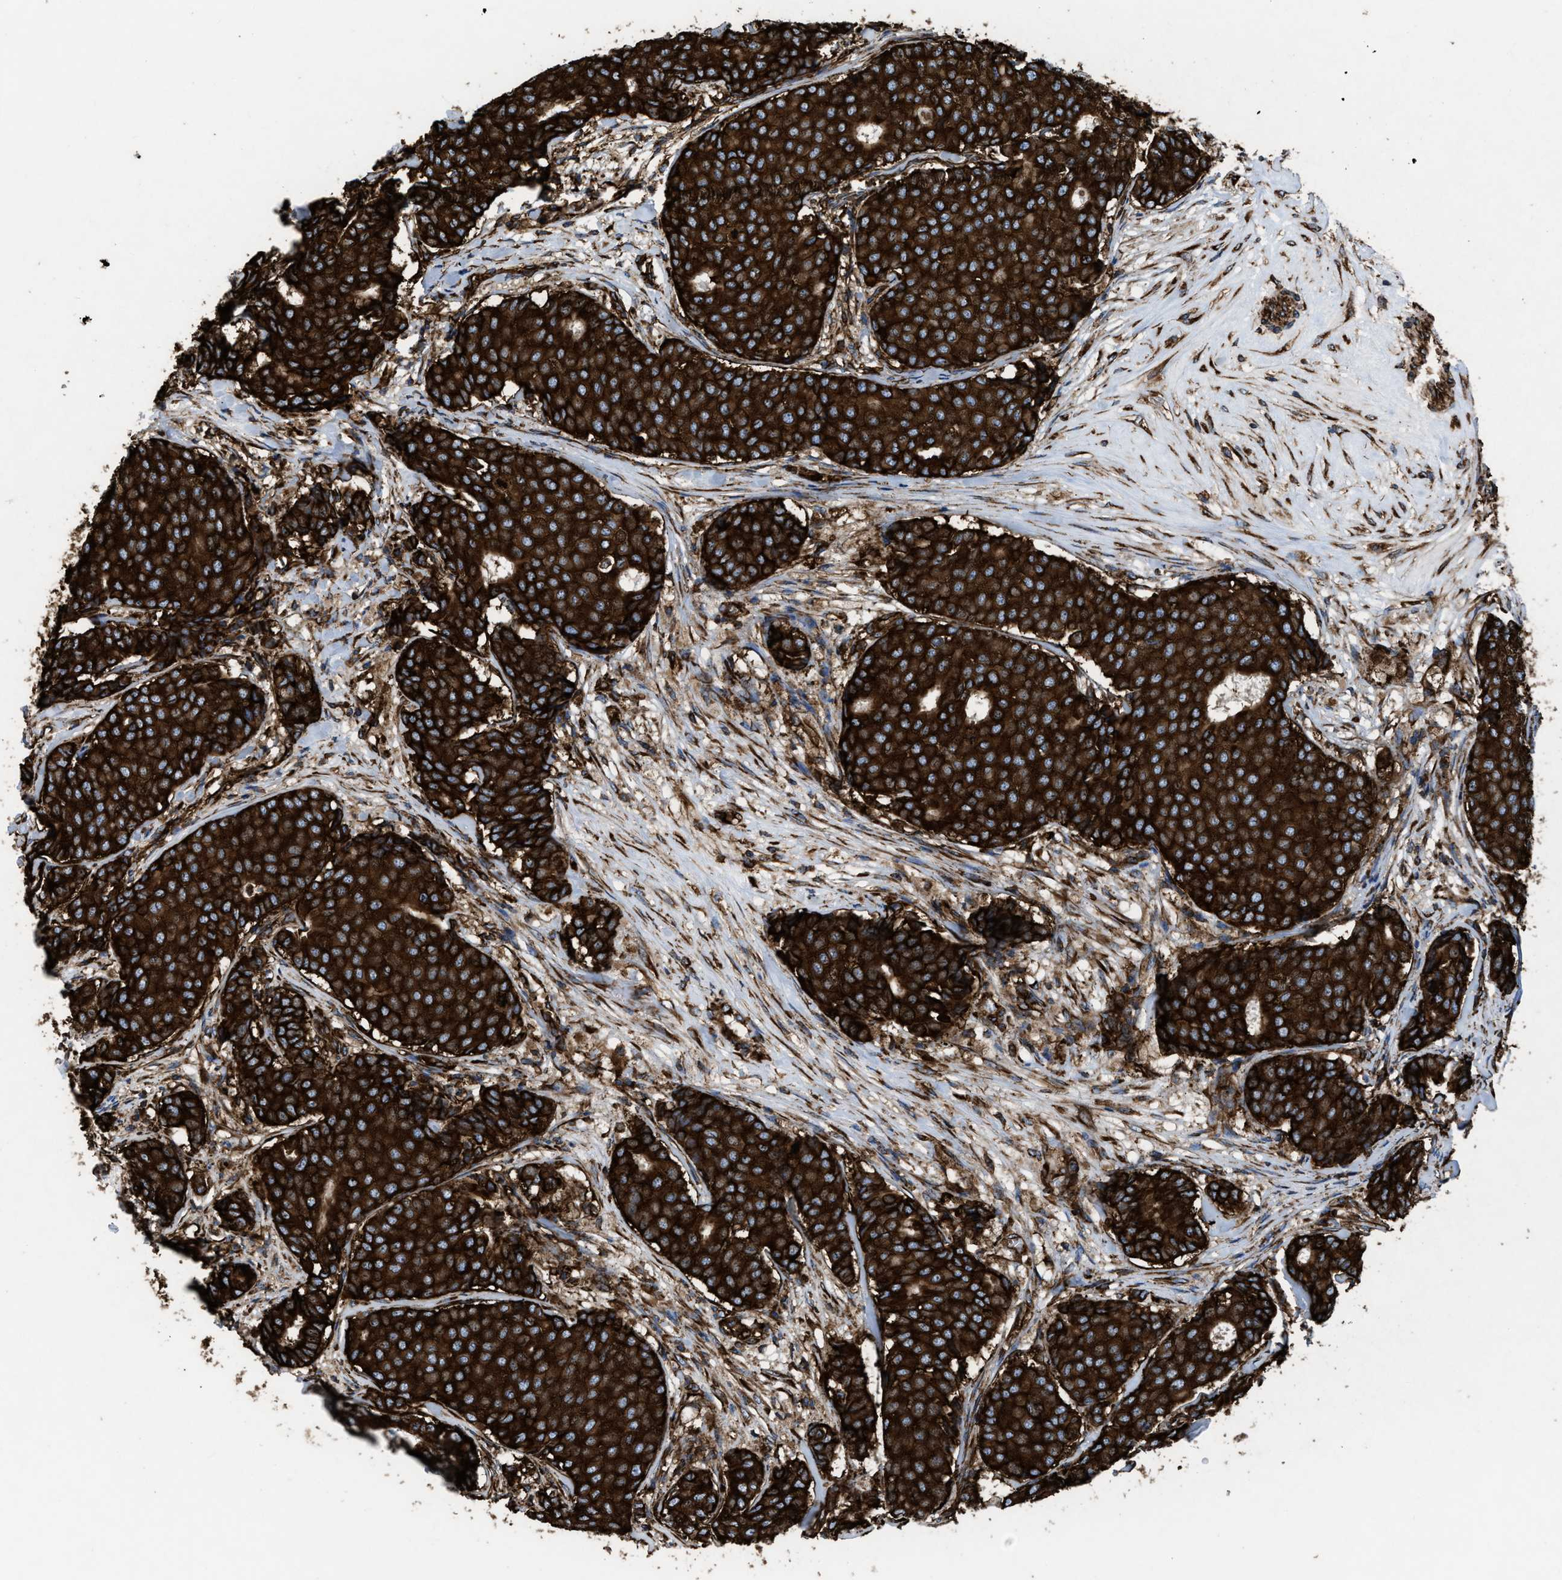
{"staining": {"intensity": "strong", "quantity": ">75%", "location": "cytoplasmic/membranous"}, "tissue": "breast cancer", "cell_type": "Tumor cells", "image_type": "cancer", "snomed": [{"axis": "morphology", "description": "Duct carcinoma"}, {"axis": "topography", "description": "Breast"}], "caption": "About >75% of tumor cells in human breast cancer display strong cytoplasmic/membranous protein expression as visualized by brown immunohistochemical staining.", "gene": "CAPRIN1", "patient": {"sex": "female", "age": 75}}